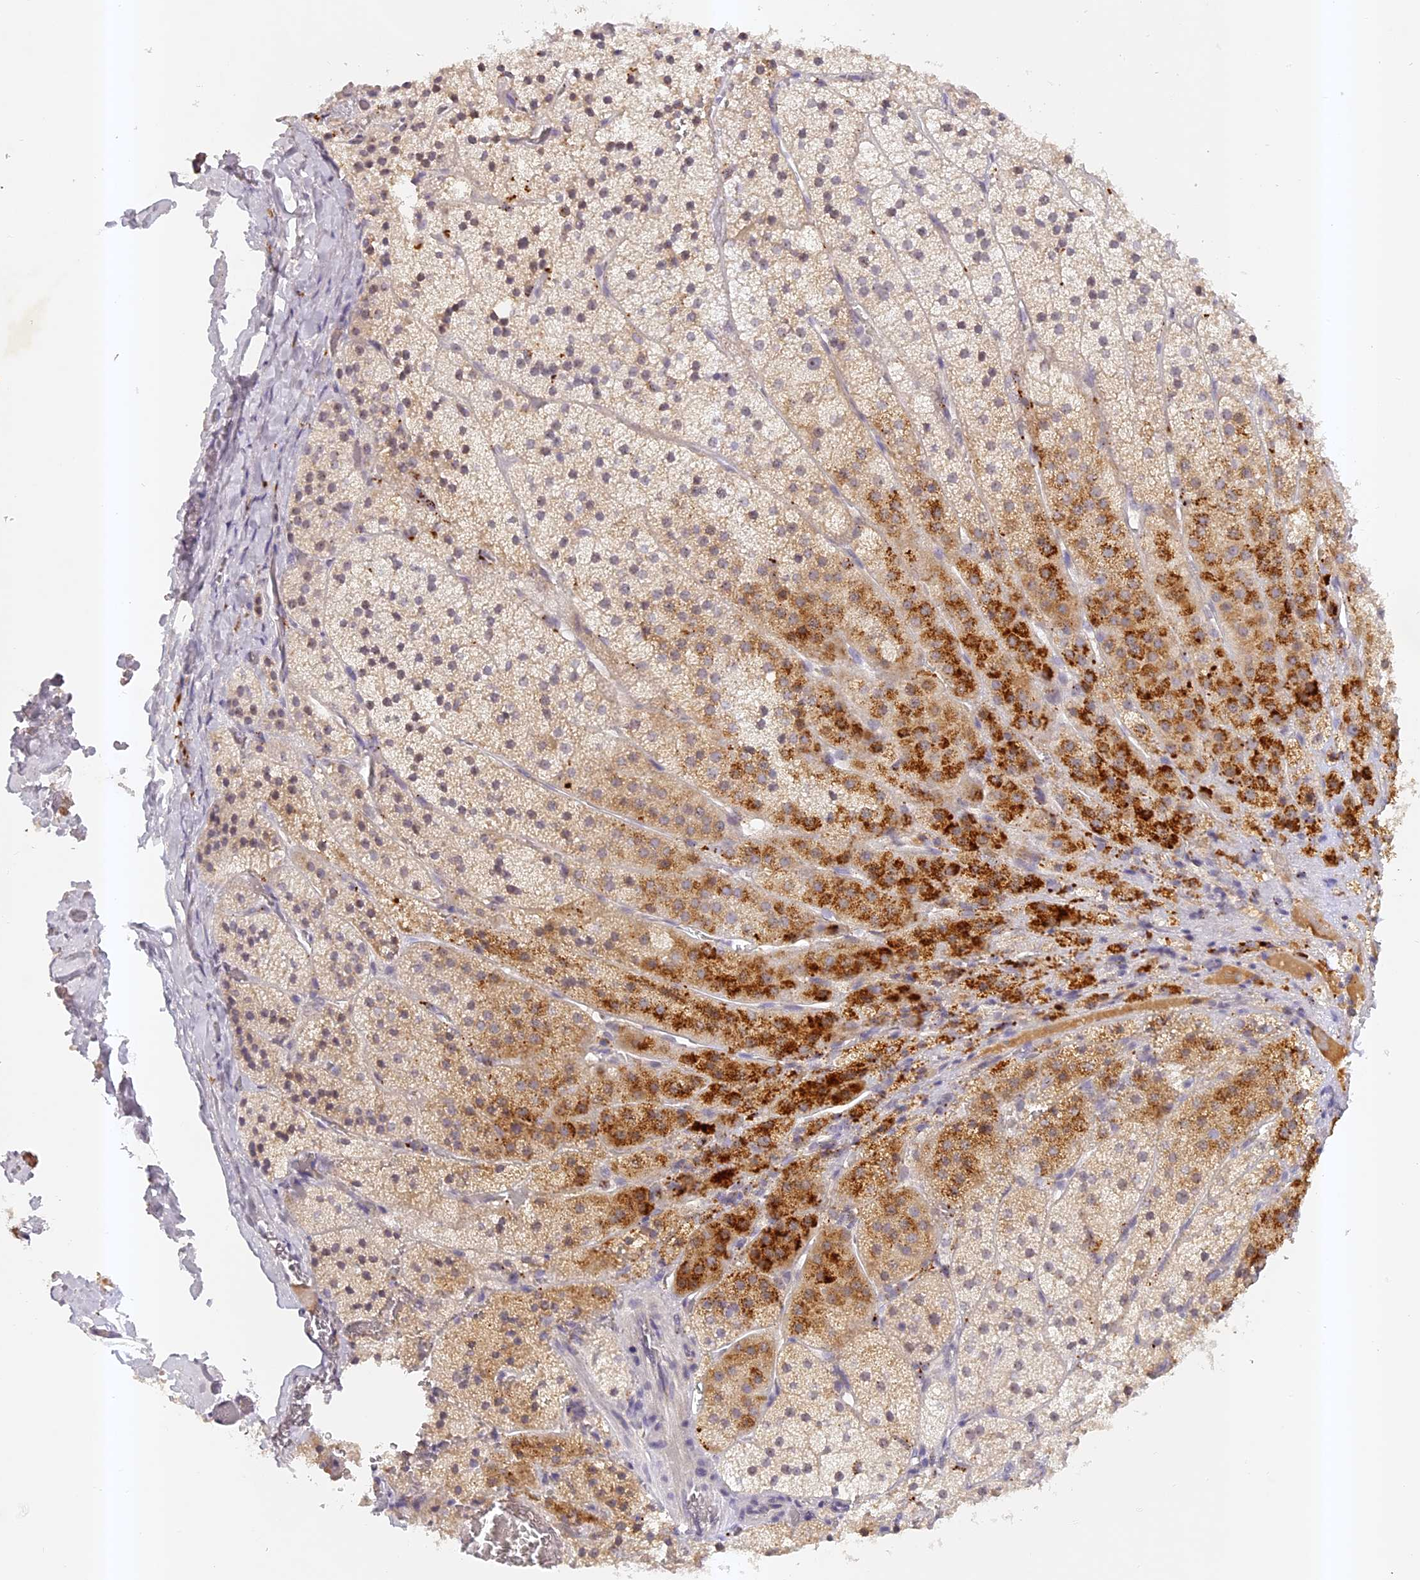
{"staining": {"intensity": "moderate", "quantity": "25%-75%", "location": "cytoplasmic/membranous"}, "tissue": "adrenal gland", "cell_type": "Glandular cells", "image_type": "normal", "snomed": [{"axis": "morphology", "description": "Normal tissue, NOS"}, {"axis": "topography", "description": "Adrenal gland"}], "caption": "Immunohistochemistry (IHC) staining of unremarkable adrenal gland, which reveals medium levels of moderate cytoplasmic/membranous positivity in about 25%-75% of glandular cells indicating moderate cytoplasmic/membranous protein expression. The staining was performed using DAB (3,3'-diaminobenzidine) (brown) for protein detection and nuclei were counterstained in hematoxylin (blue).", "gene": "ELL3", "patient": {"sex": "female", "age": 44}}